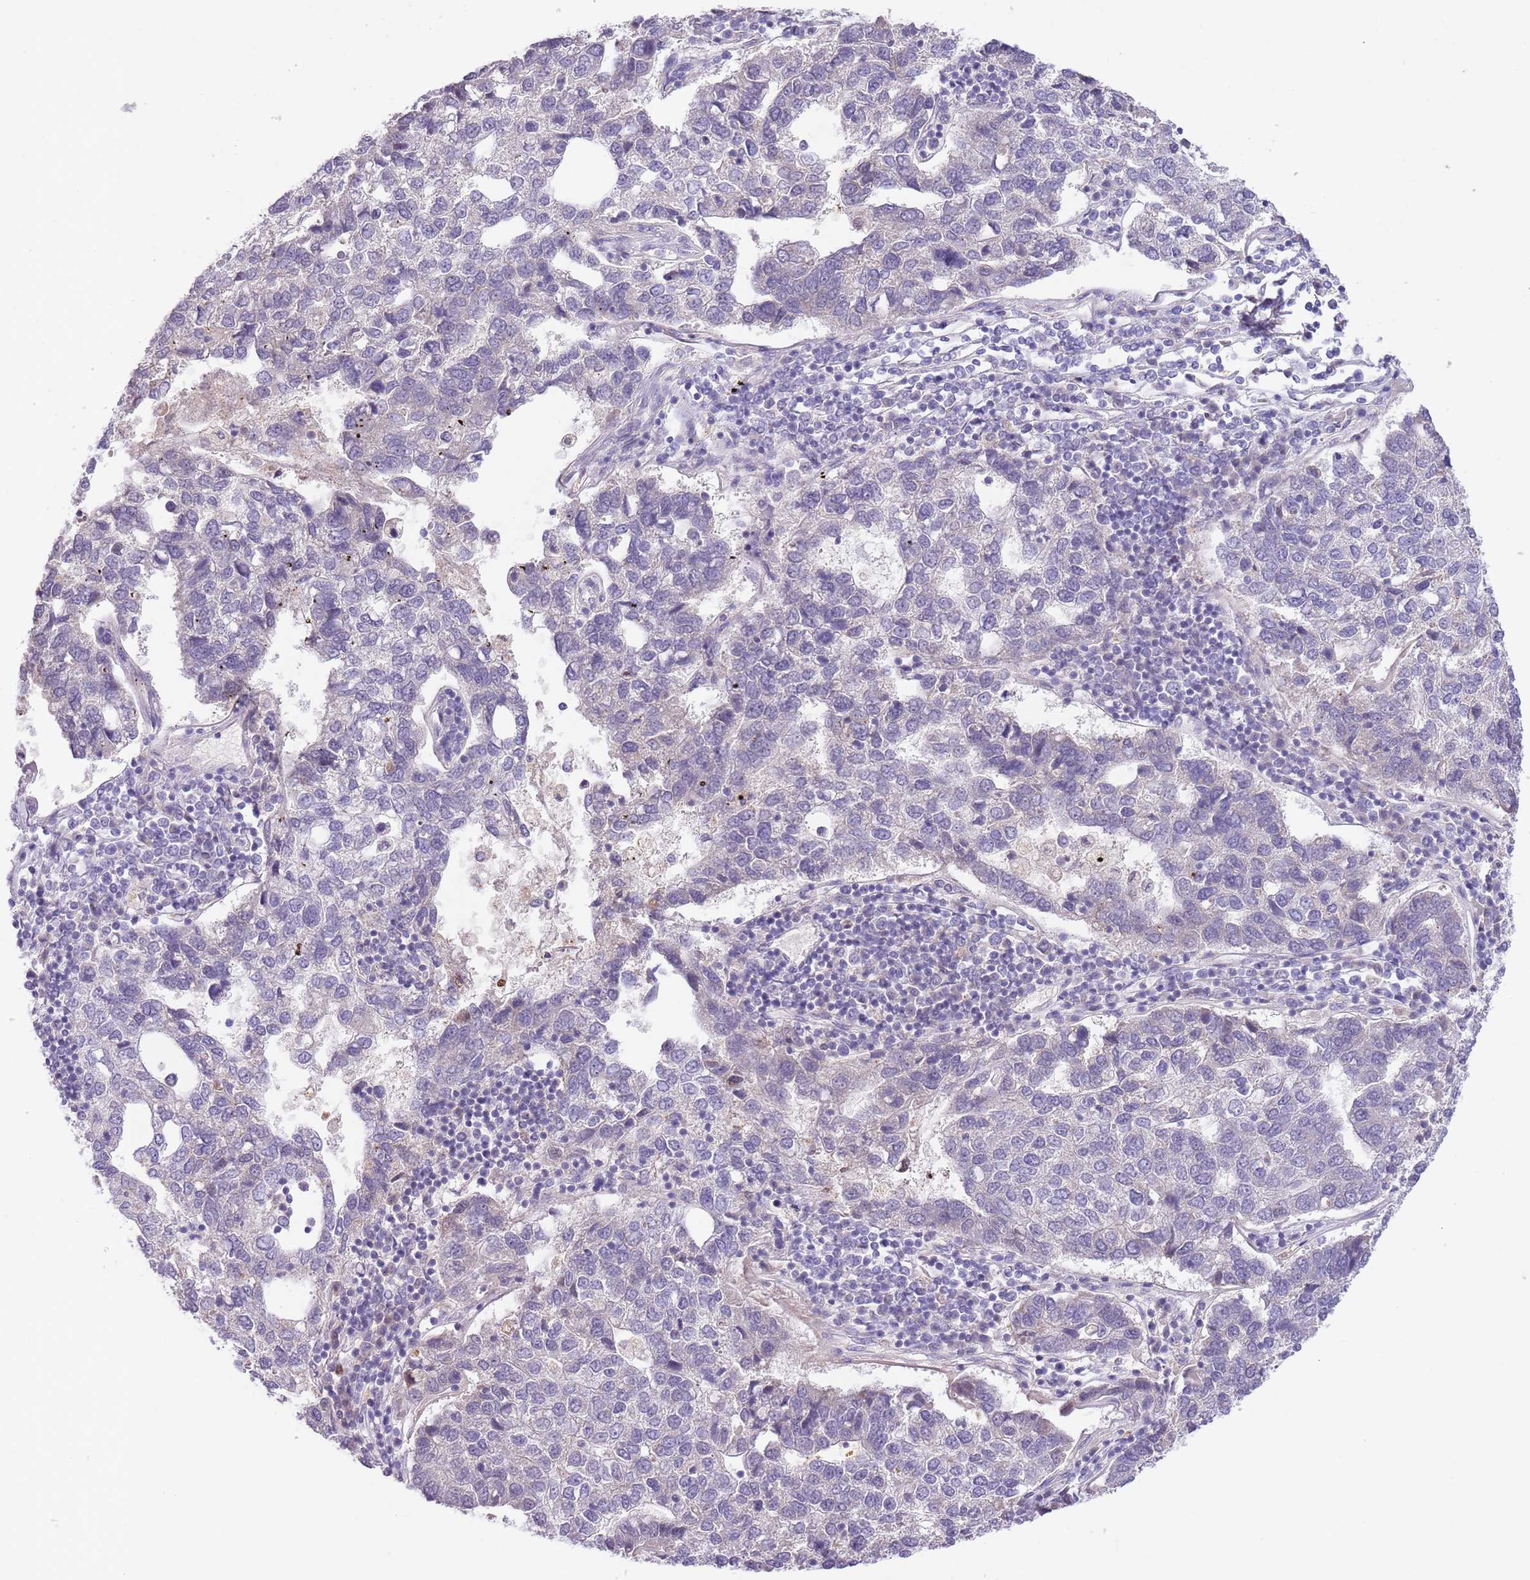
{"staining": {"intensity": "negative", "quantity": "none", "location": "none"}, "tissue": "pancreatic cancer", "cell_type": "Tumor cells", "image_type": "cancer", "snomed": [{"axis": "morphology", "description": "Adenocarcinoma, NOS"}, {"axis": "topography", "description": "Pancreas"}], "caption": "High power microscopy micrograph of an immunohistochemistry (IHC) histopathology image of pancreatic cancer, revealing no significant expression in tumor cells.", "gene": "ZNF658", "patient": {"sex": "female", "age": 61}}